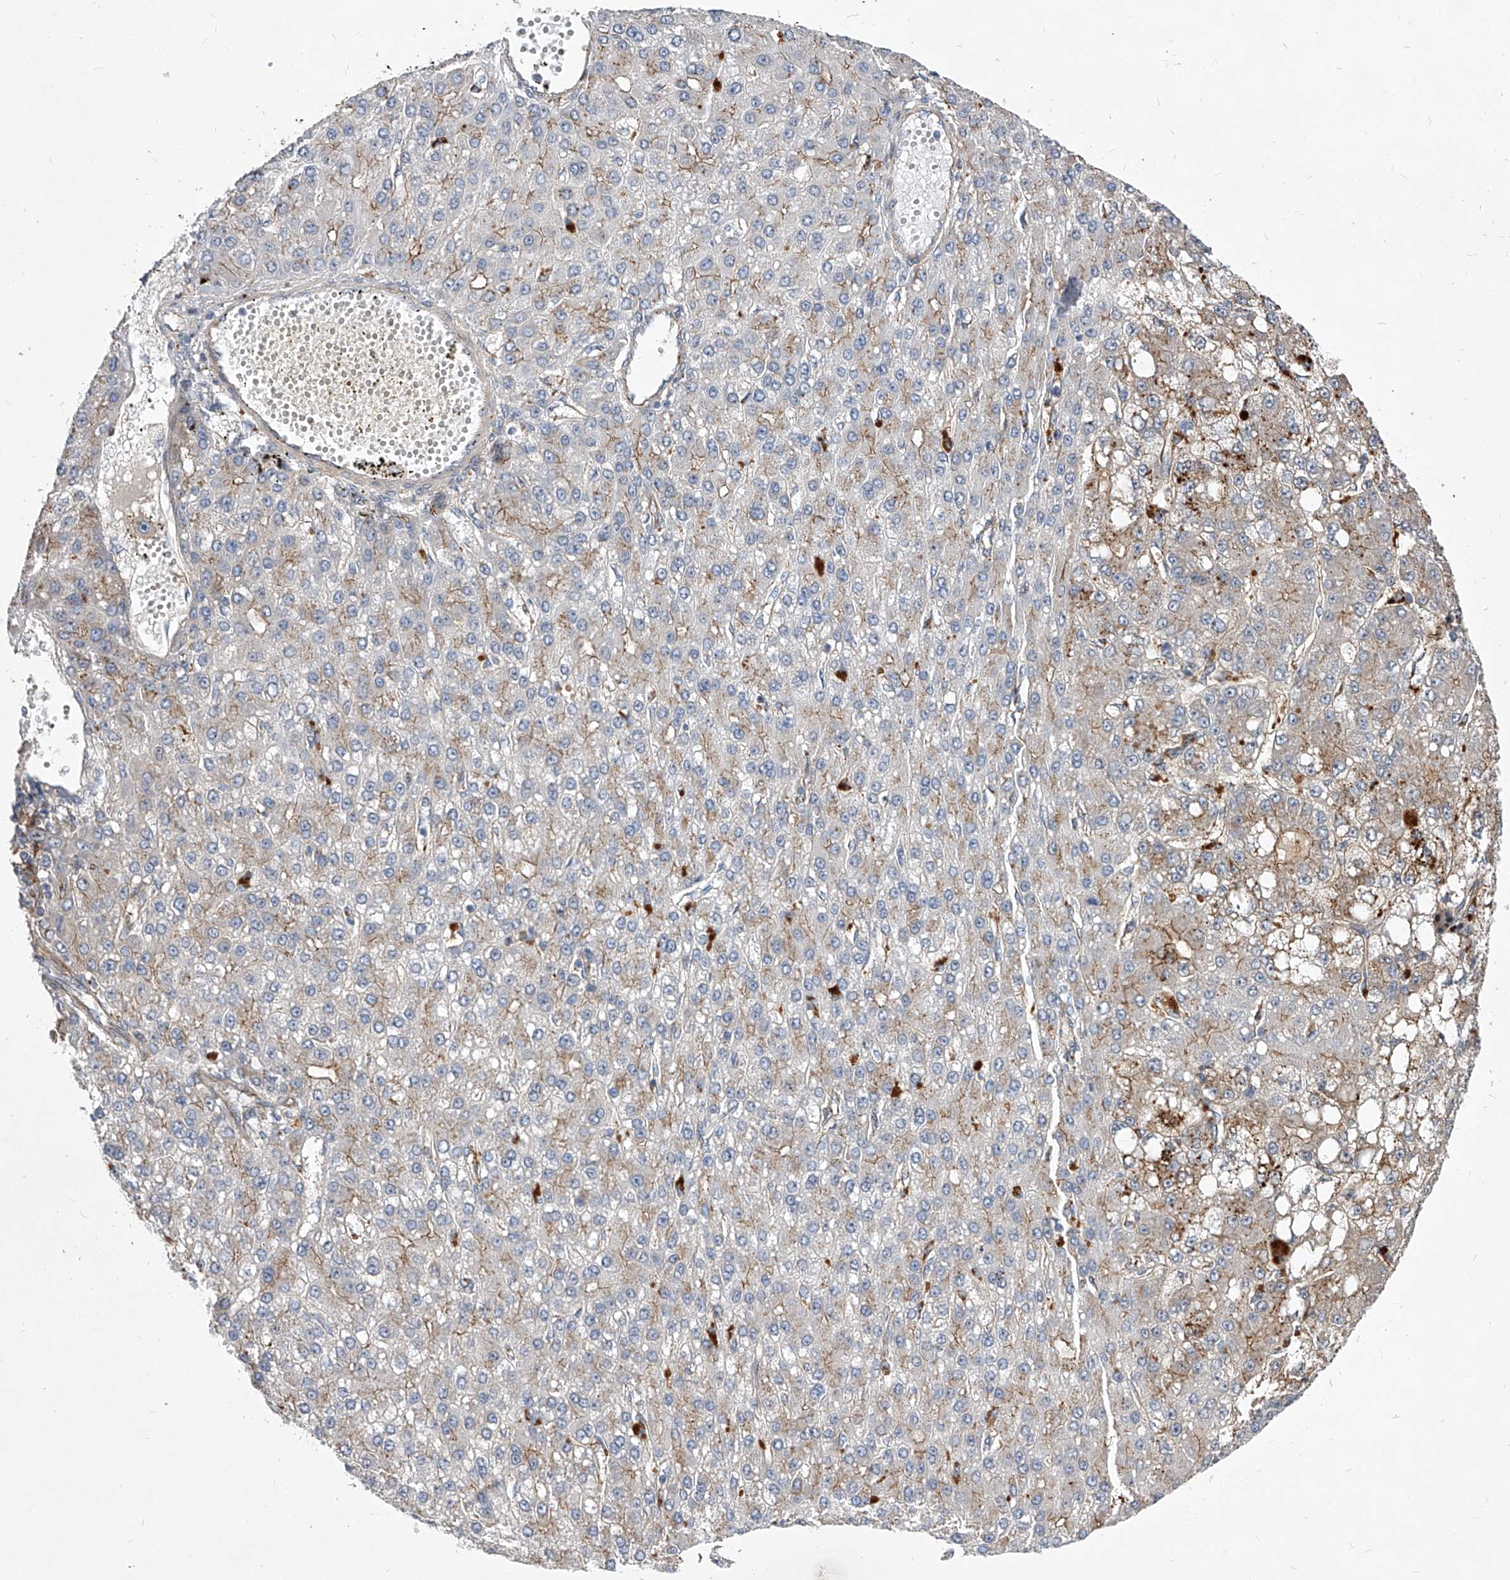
{"staining": {"intensity": "moderate", "quantity": "<25%", "location": "cytoplasmic/membranous"}, "tissue": "liver cancer", "cell_type": "Tumor cells", "image_type": "cancer", "snomed": [{"axis": "morphology", "description": "Carcinoma, Hepatocellular, NOS"}, {"axis": "topography", "description": "Liver"}], "caption": "DAB immunohistochemical staining of liver hepatocellular carcinoma displays moderate cytoplasmic/membranous protein positivity in approximately <25% of tumor cells. (Stains: DAB in brown, nuclei in blue, Microscopy: brightfield microscopy at high magnification).", "gene": "MINDY4", "patient": {"sex": "male", "age": 67}}